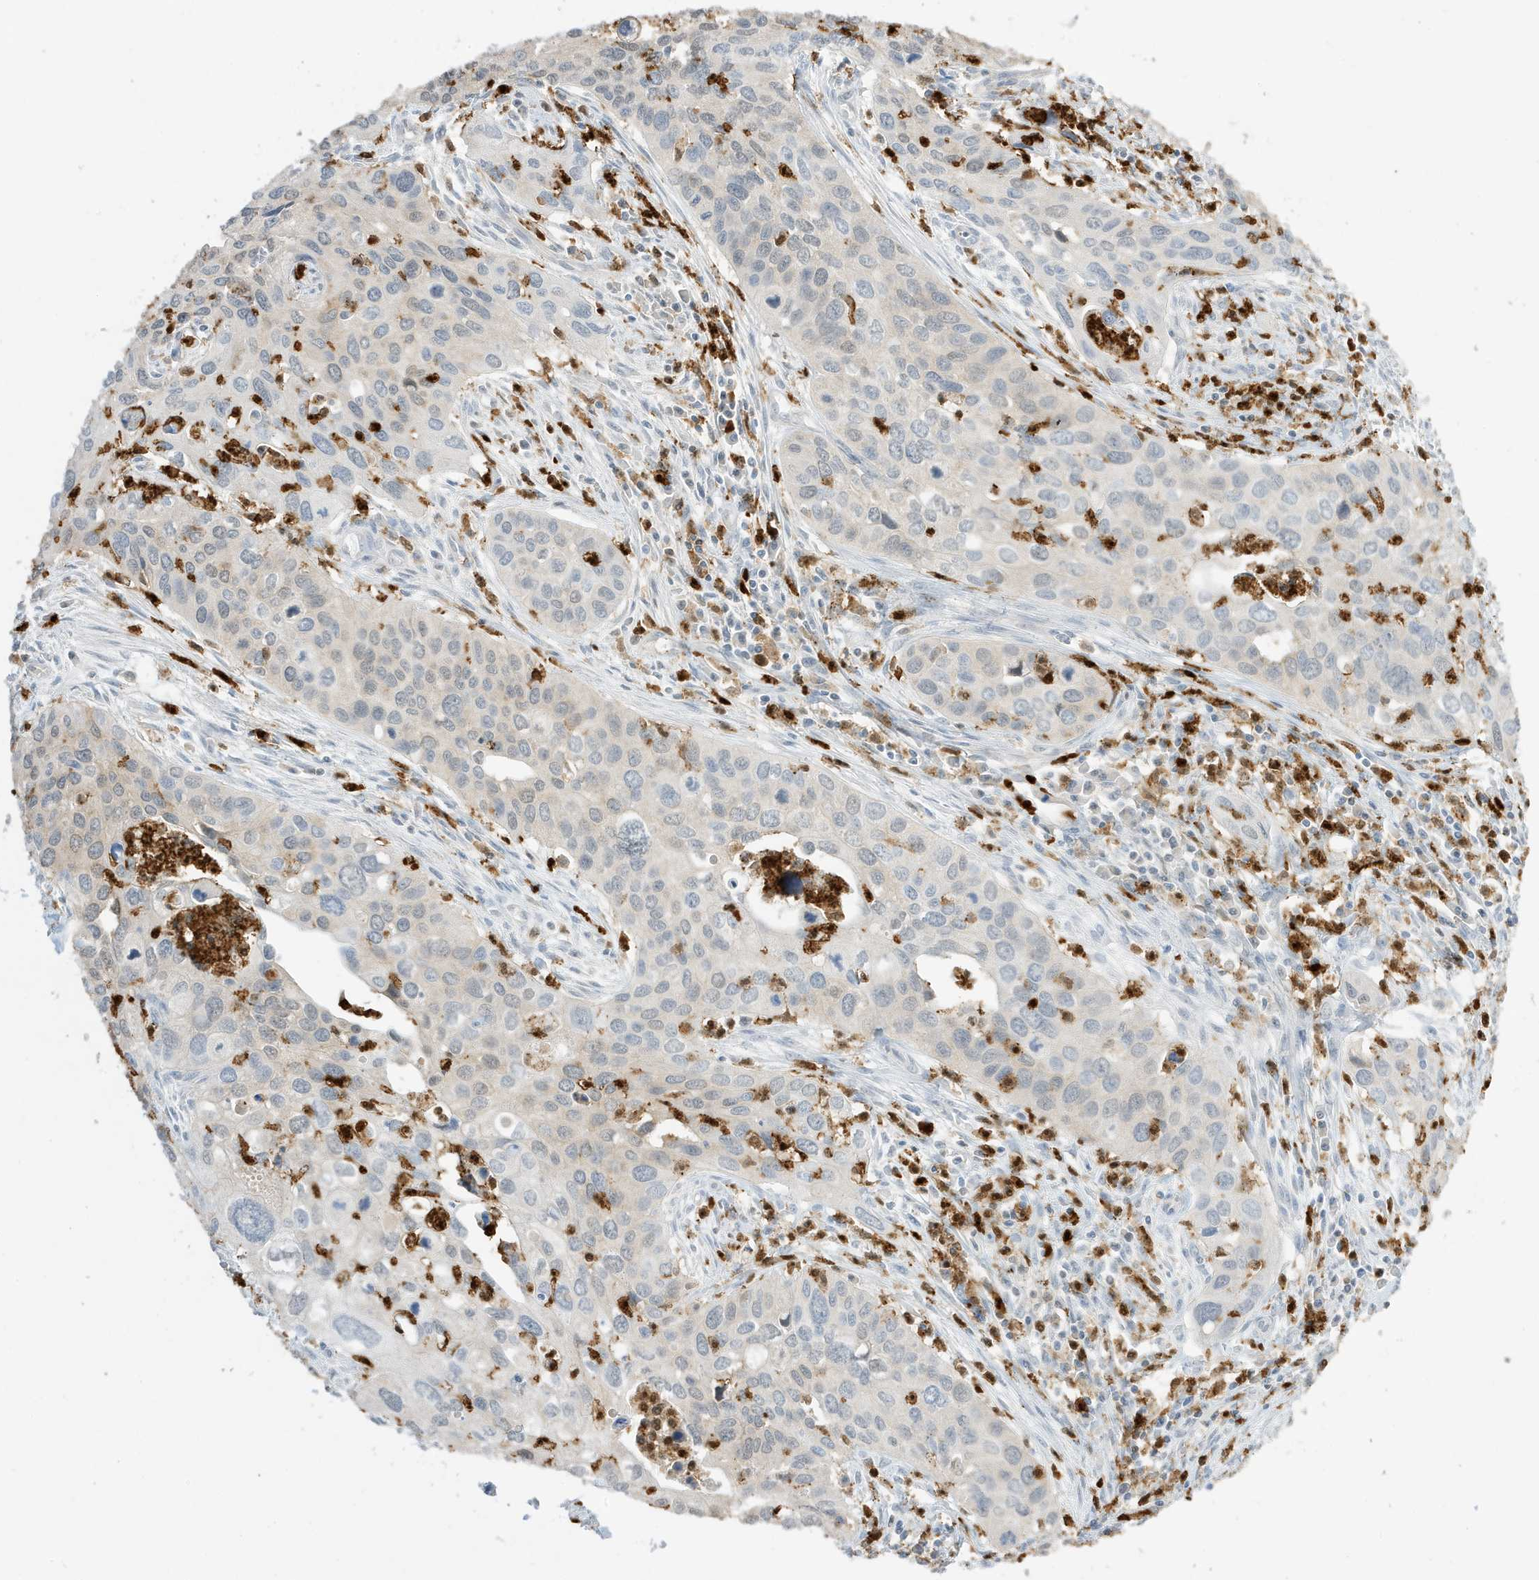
{"staining": {"intensity": "negative", "quantity": "none", "location": "none"}, "tissue": "cervical cancer", "cell_type": "Tumor cells", "image_type": "cancer", "snomed": [{"axis": "morphology", "description": "Squamous cell carcinoma, NOS"}, {"axis": "topography", "description": "Cervix"}], "caption": "A histopathology image of human cervical cancer is negative for staining in tumor cells.", "gene": "GCA", "patient": {"sex": "female", "age": 55}}